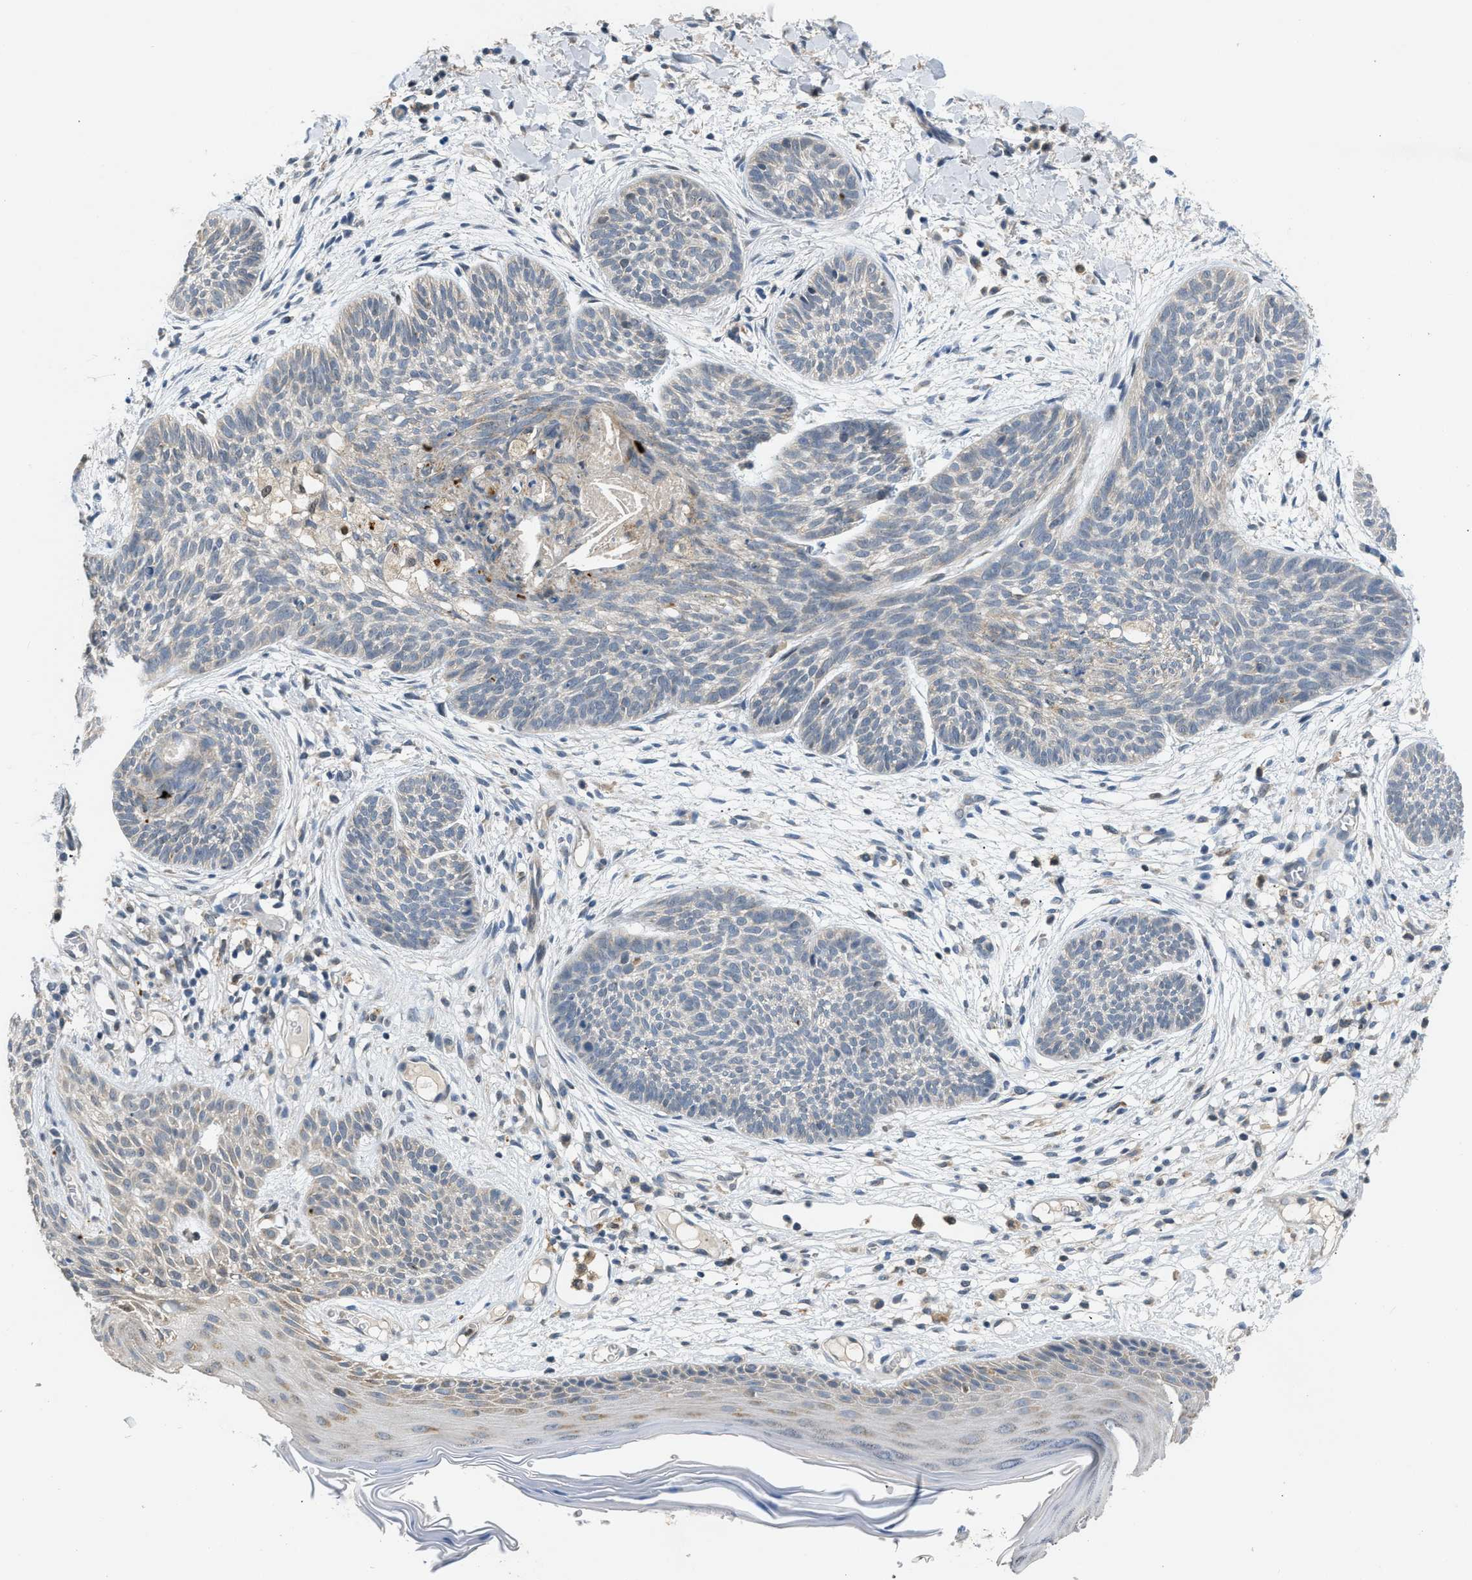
{"staining": {"intensity": "negative", "quantity": "none", "location": "none"}, "tissue": "skin cancer", "cell_type": "Tumor cells", "image_type": "cancer", "snomed": [{"axis": "morphology", "description": "Basal cell carcinoma"}, {"axis": "topography", "description": "Skin"}], "caption": "IHC photomicrograph of skin basal cell carcinoma stained for a protein (brown), which reveals no expression in tumor cells.", "gene": "TOMM34", "patient": {"sex": "female", "age": 59}}